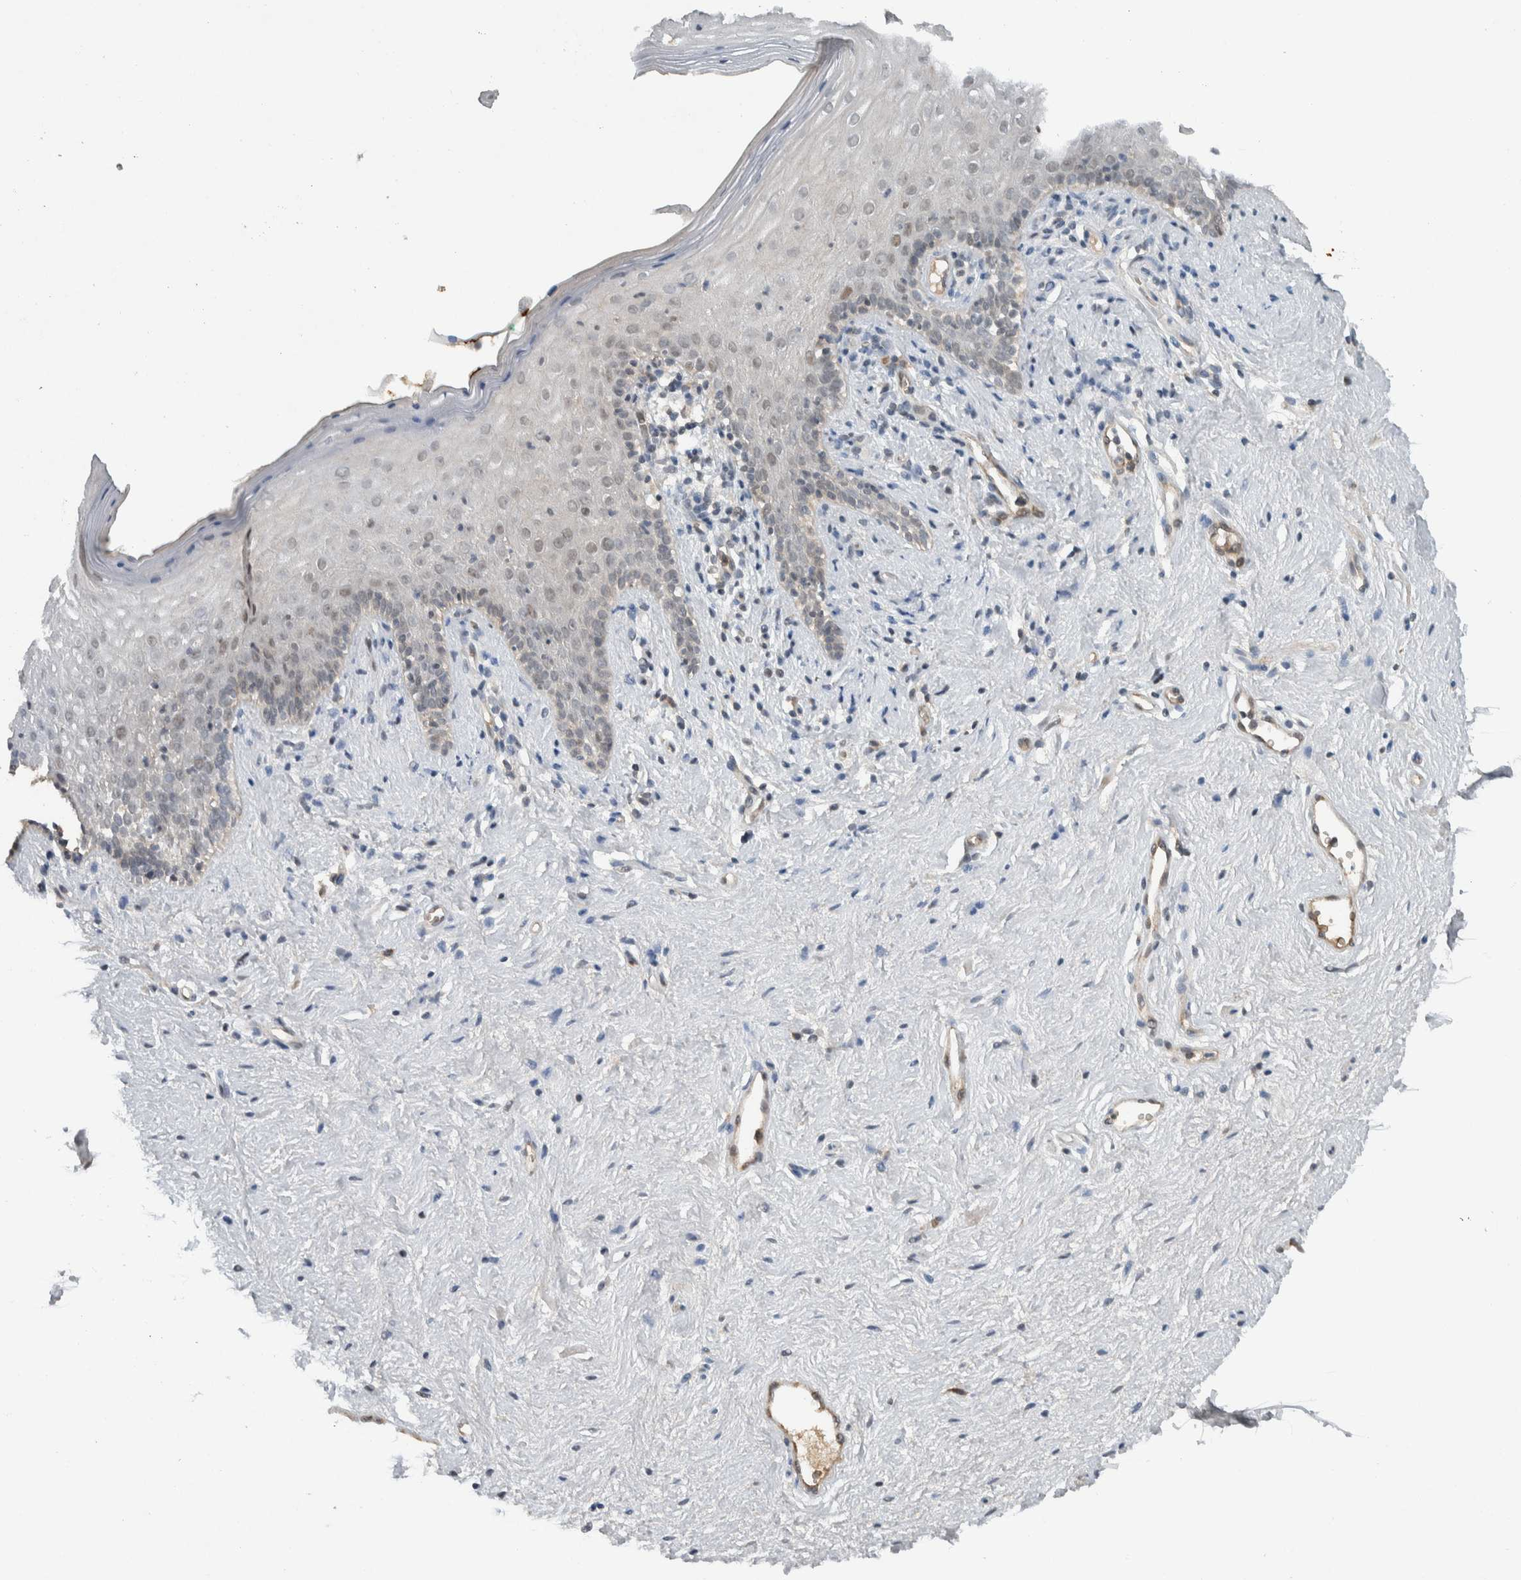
{"staining": {"intensity": "weak", "quantity": "<25%", "location": "cytoplasmic/membranous"}, "tissue": "vagina", "cell_type": "Squamous epithelial cells", "image_type": "normal", "snomed": [{"axis": "morphology", "description": "Normal tissue, NOS"}, {"axis": "topography", "description": "Vagina"}], "caption": "Immunohistochemistry (IHC) photomicrograph of normal vagina: vagina stained with DAB (3,3'-diaminobenzidine) demonstrates no significant protein positivity in squamous epithelial cells. The staining is performed using DAB brown chromogen with nuclei counter-stained in using hematoxylin.", "gene": "ARMC7", "patient": {"sex": "female", "age": 44}}